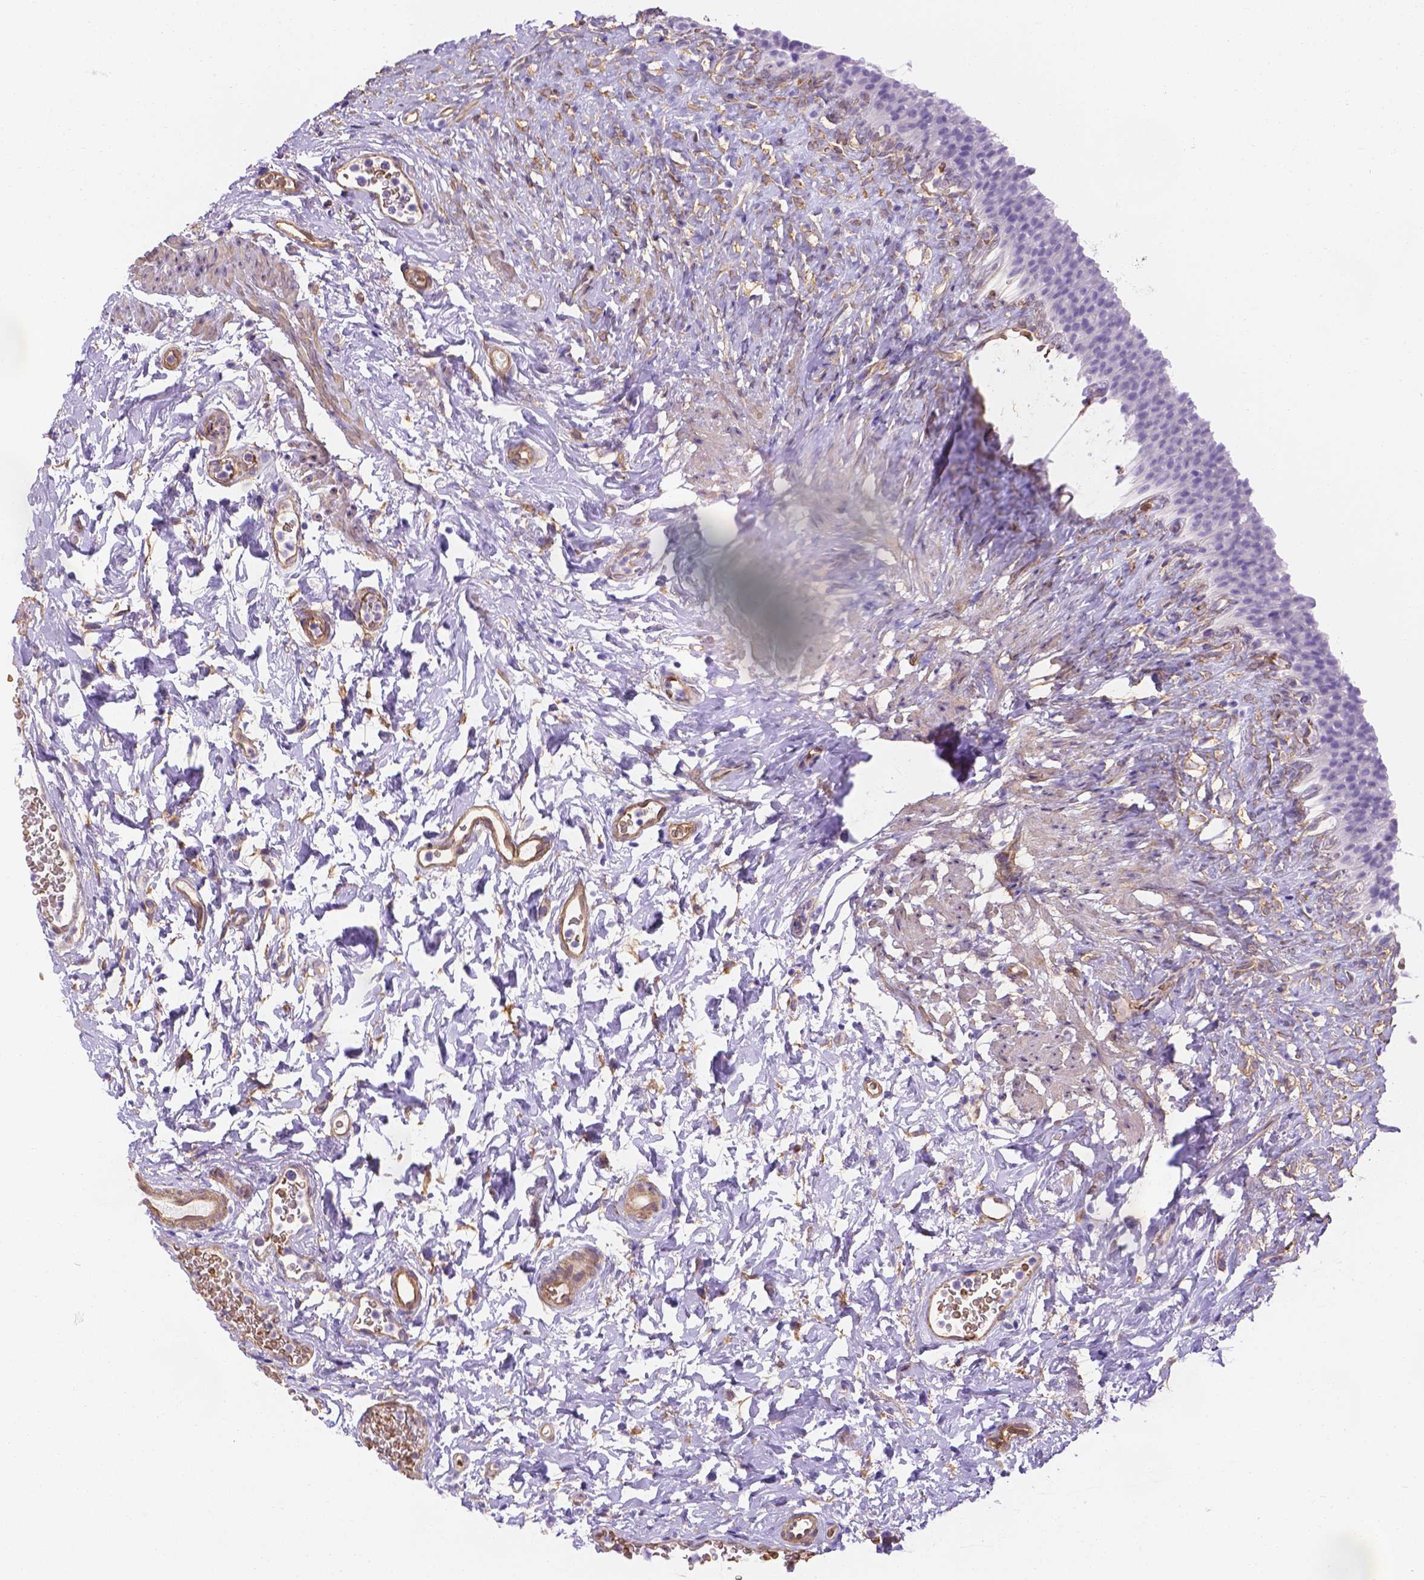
{"staining": {"intensity": "negative", "quantity": "none", "location": "none"}, "tissue": "urinary bladder", "cell_type": "Urothelial cells", "image_type": "normal", "snomed": [{"axis": "morphology", "description": "Normal tissue, NOS"}, {"axis": "topography", "description": "Urinary bladder"}], "caption": "IHC photomicrograph of normal urinary bladder stained for a protein (brown), which demonstrates no expression in urothelial cells. Nuclei are stained in blue.", "gene": "SLC40A1", "patient": {"sex": "male", "age": 76}}